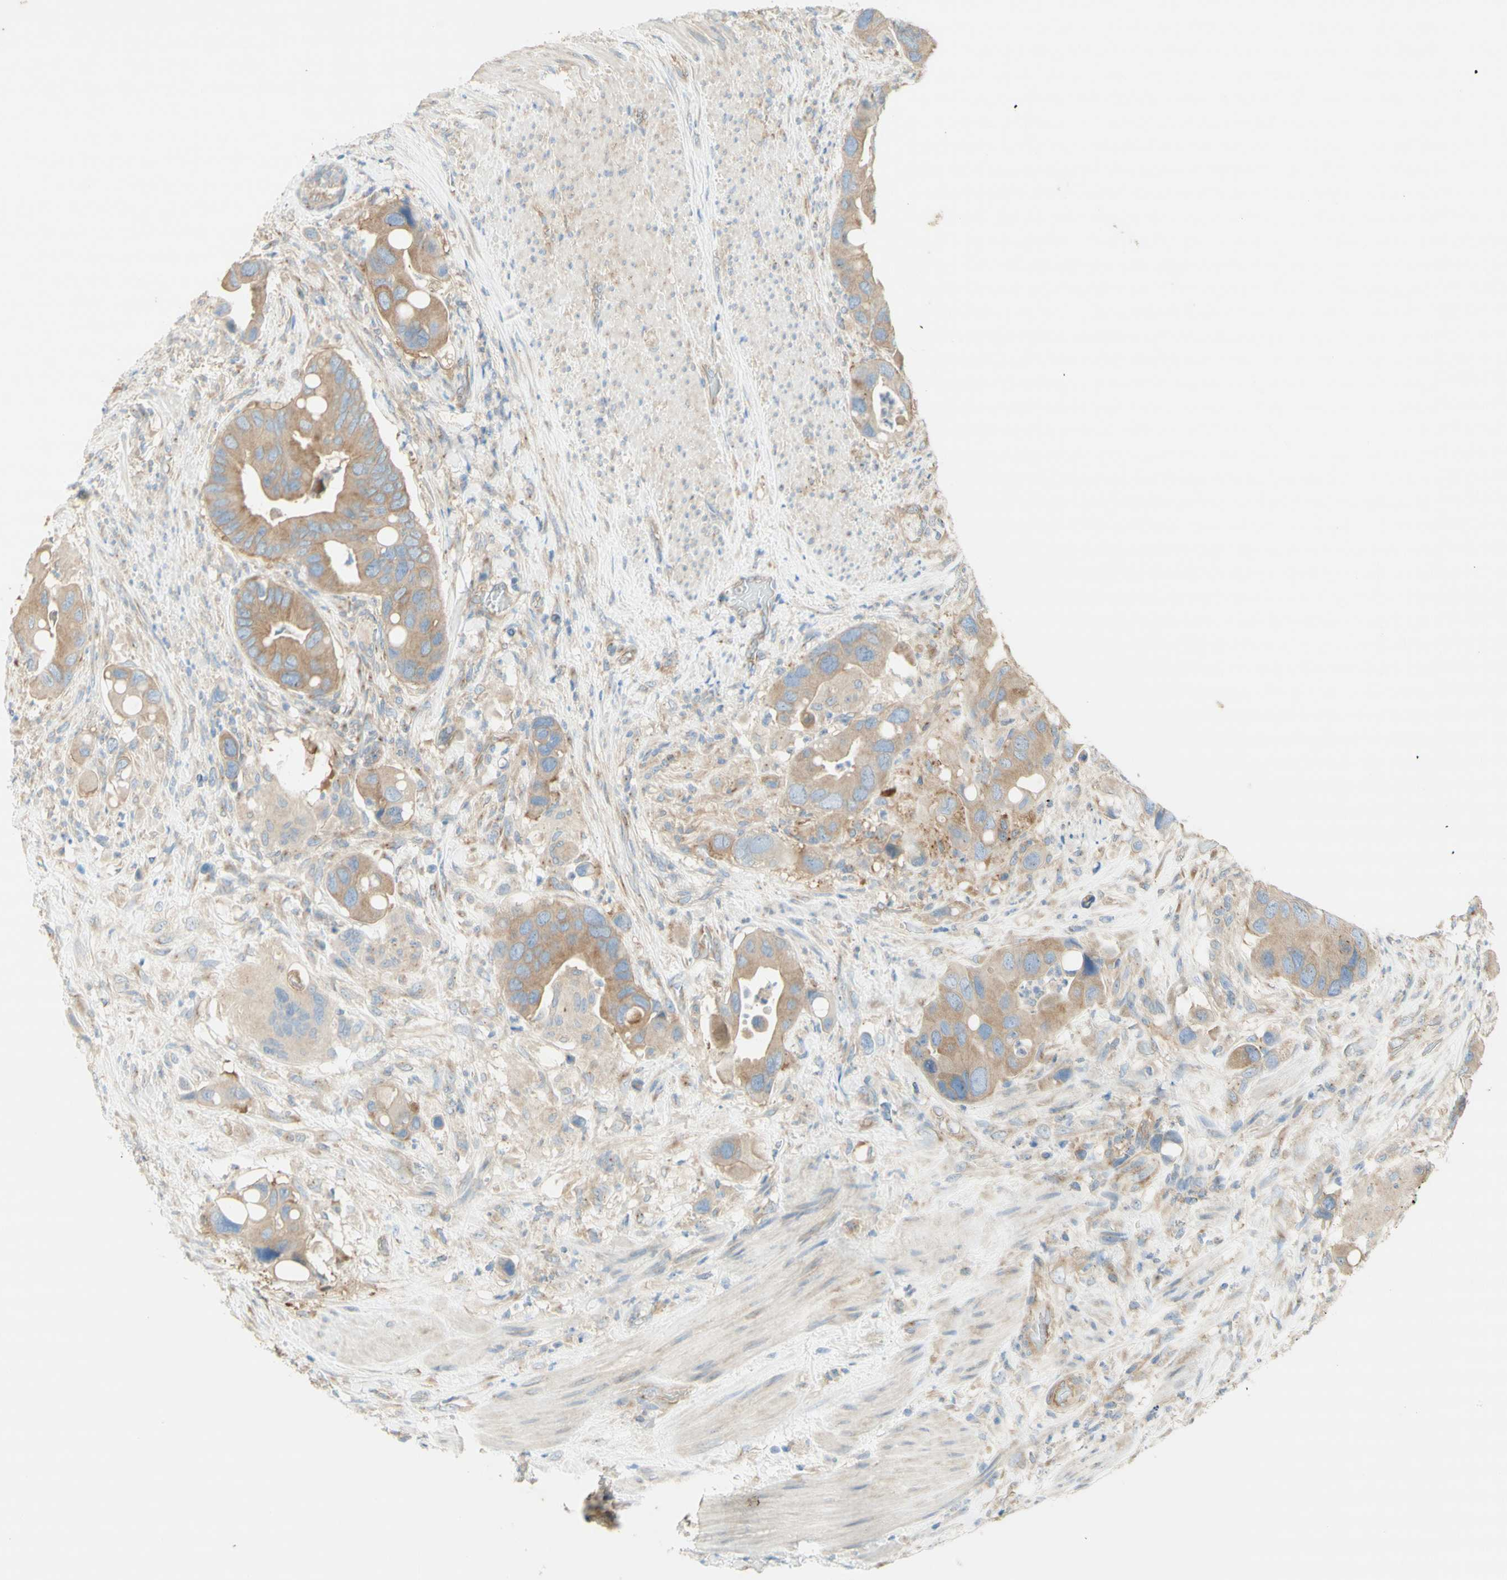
{"staining": {"intensity": "weak", "quantity": ">75%", "location": "cytoplasmic/membranous"}, "tissue": "colorectal cancer", "cell_type": "Tumor cells", "image_type": "cancer", "snomed": [{"axis": "morphology", "description": "Adenocarcinoma, NOS"}, {"axis": "topography", "description": "Rectum"}], "caption": "This image shows colorectal cancer stained with immunohistochemistry to label a protein in brown. The cytoplasmic/membranous of tumor cells show weak positivity for the protein. Nuclei are counter-stained blue.", "gene": "DYNC1H1", "patient": {"sex": "female", "age": 57}}